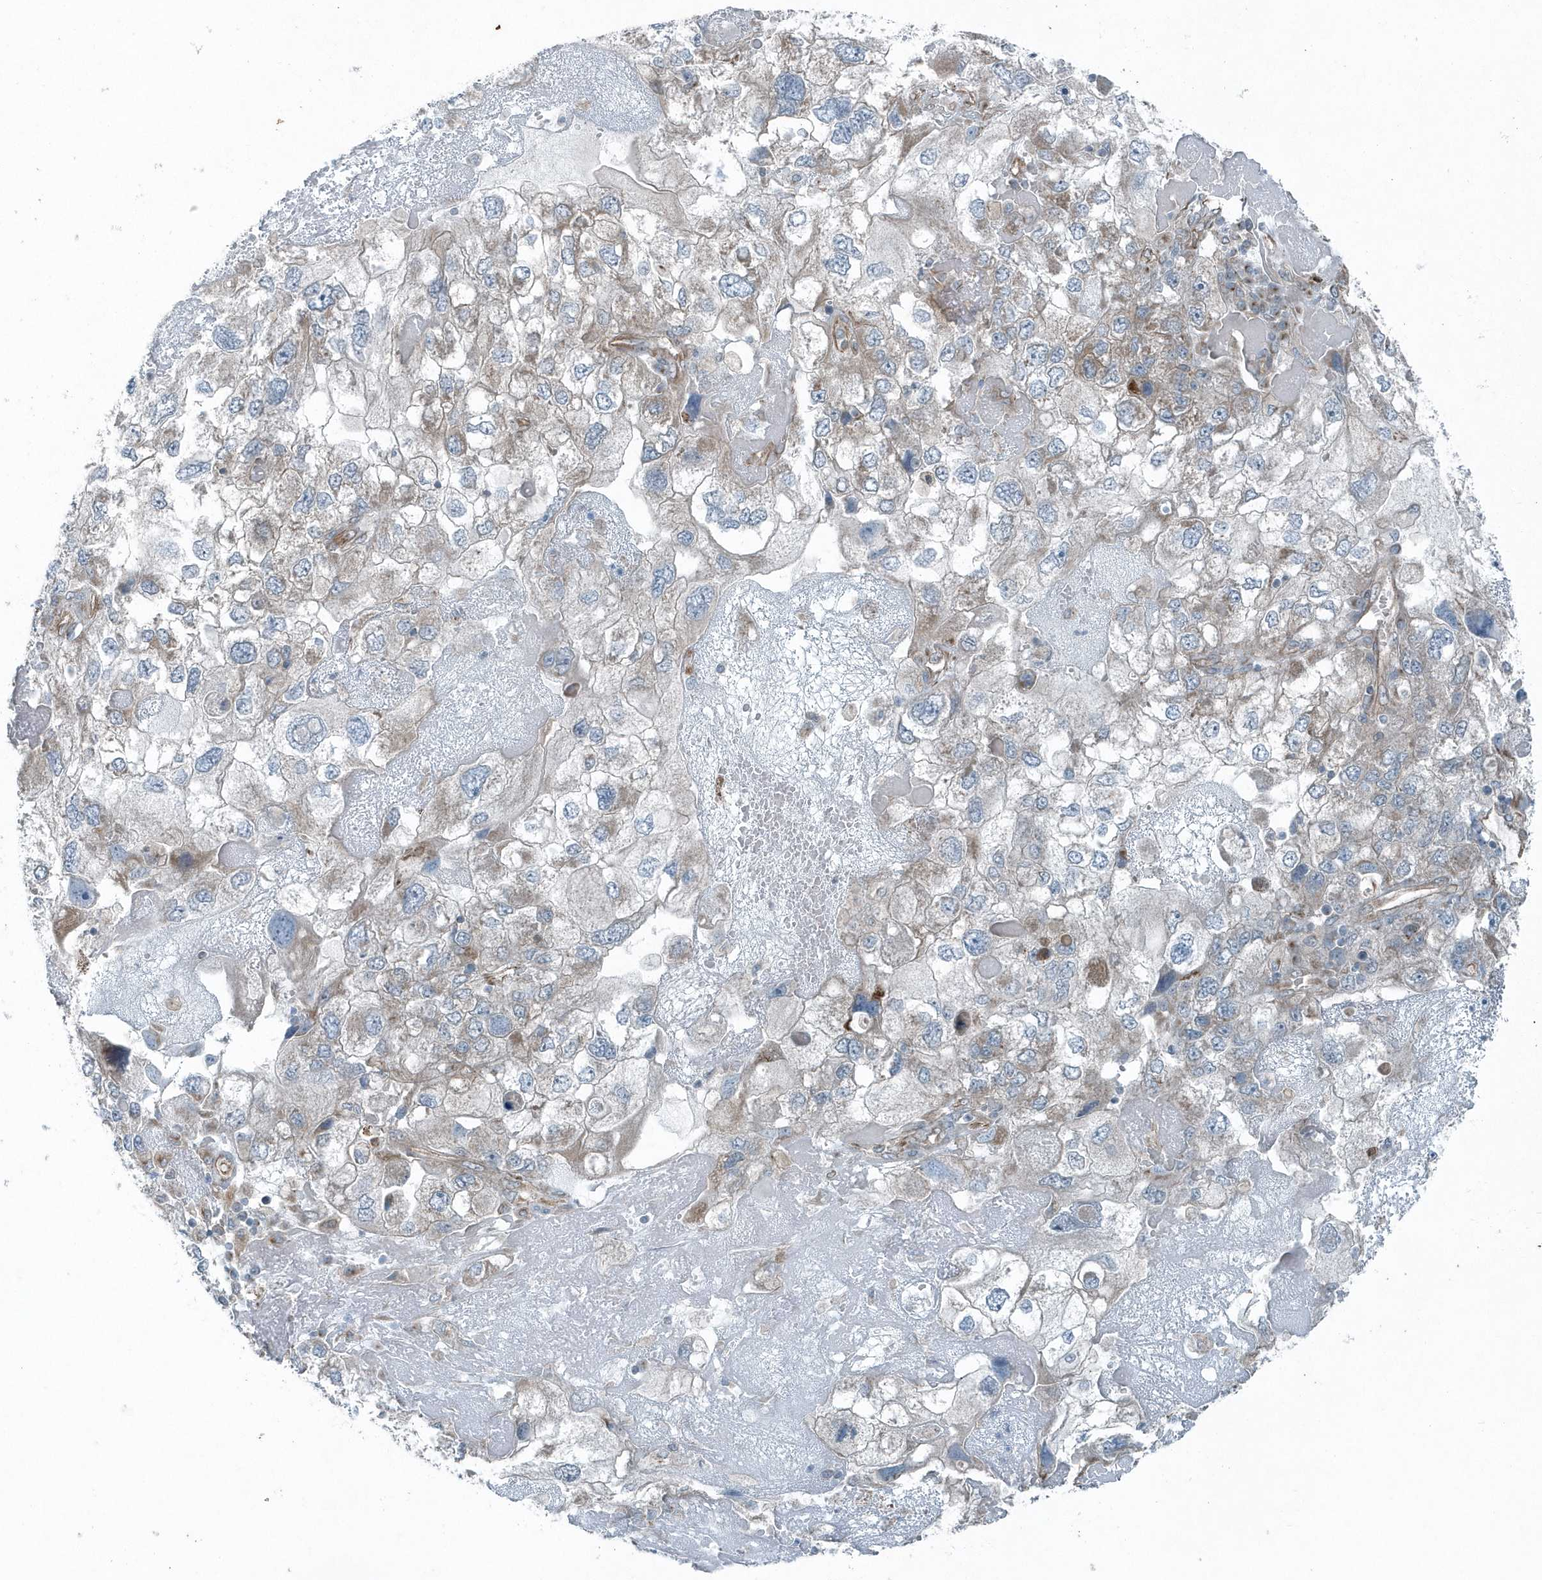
{"staining": {"intensity": "negative", "quantity": "none", "location": "none"}, "tissue": "endometrial cancer", "cell_type": "Tumor cells", "image_type": "cancer", "snomed": [{"axis": "morphology", "description": "Adenocarcinoma, NOS"}, {"axis": "topography", "description": "Endometrium"}], "caption": "Immunohistochemistry (IHC) micrograph of endometrial cancer (adenocarcinoma) stained for a protein (brown), which exhibits no expression in tumor cells.", "gene": "GCC2", "patient": {"sex": "female", "age": 49}}